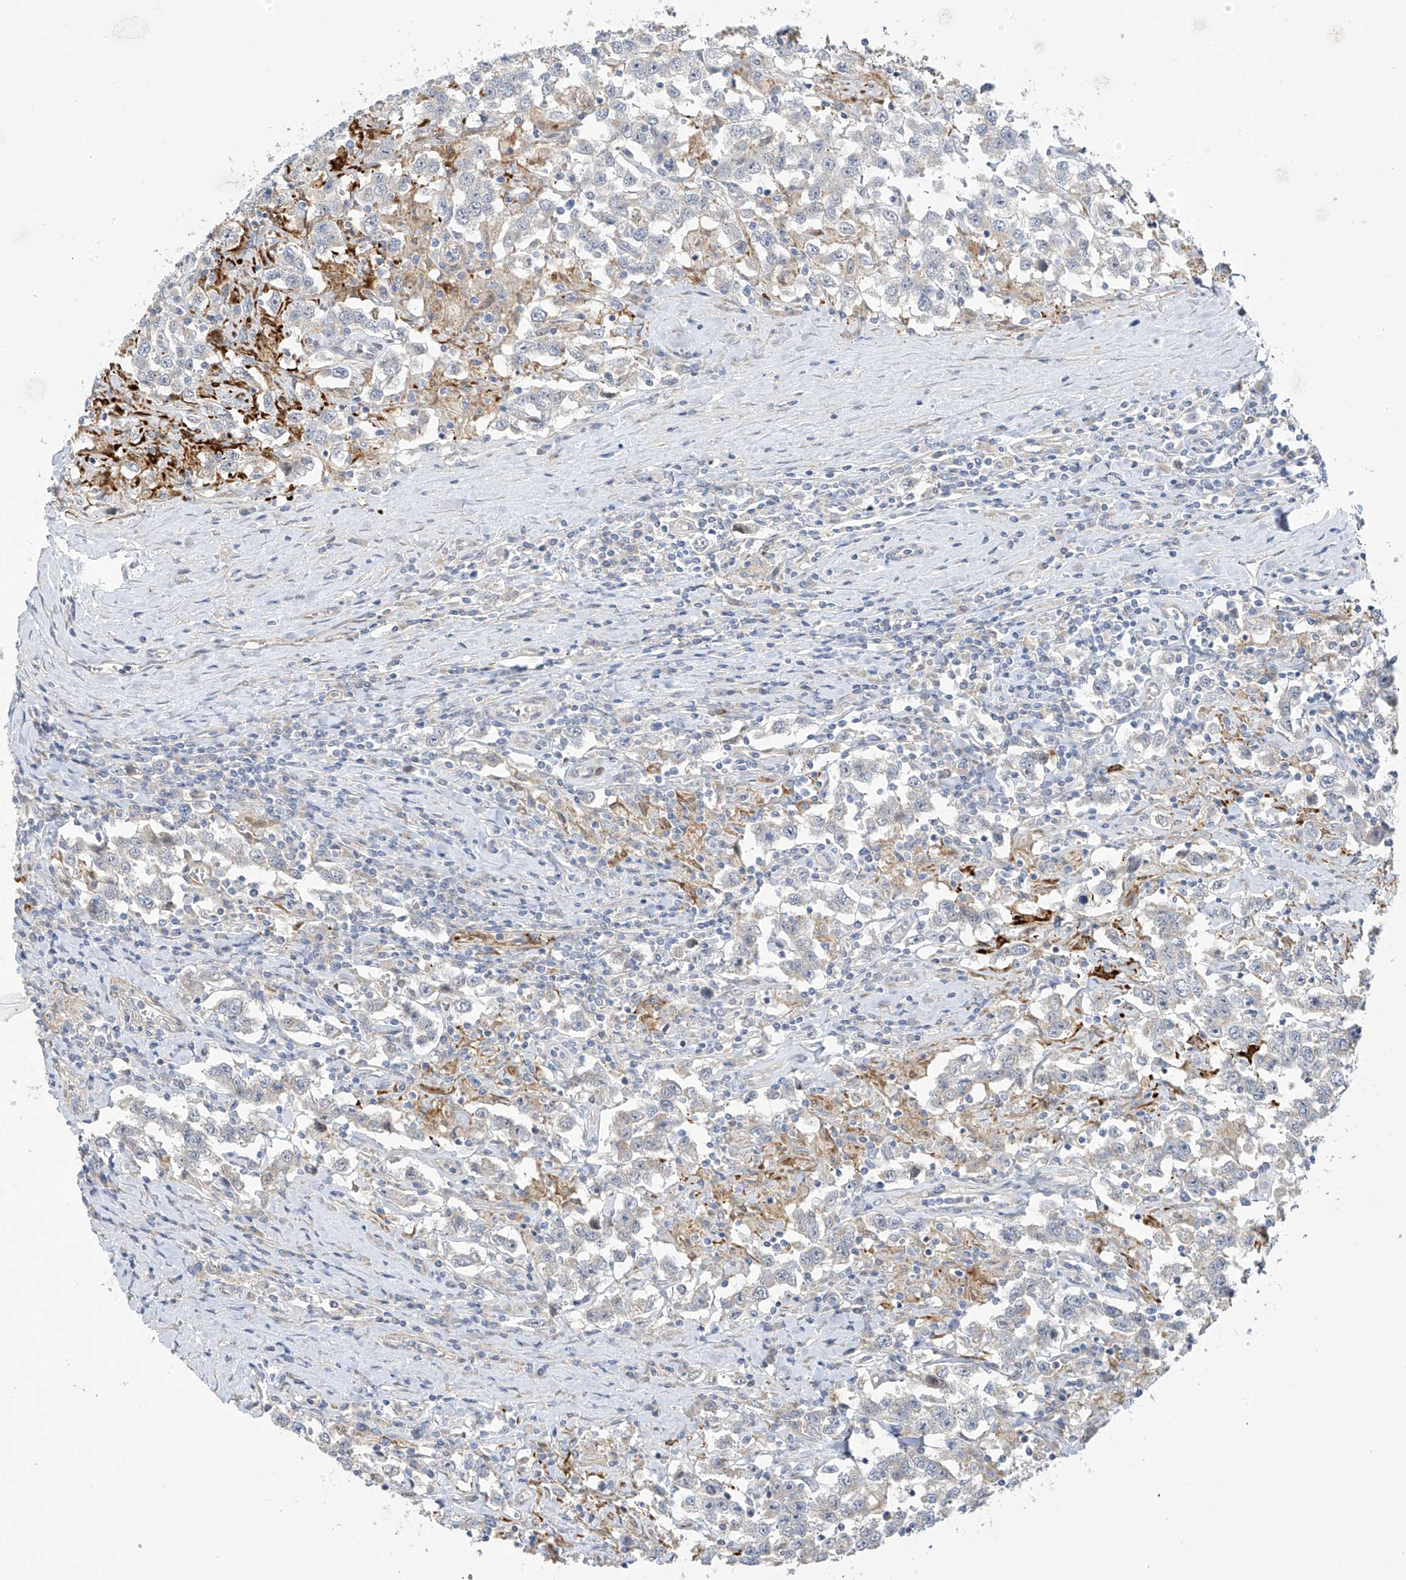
{"staining": {"intensity": "negative", "quantity": "none", "location": "none"}, "tissue": "testis cancer", "cell_type": "Tumor cells", "image_type": "cancer", "snomed": [{"axis": "morphology", "description": "Seminoma, NOS"}, {"axis": "topography", "description": "Testis"}], "caption": "An image of human seminoma (testis) is negative for staining in tumor cells. The staining was performed using DAB (3,3'-diaminobenzidine) to visualize the protein expression in brown, while the nuclei were stained in blue with hematoxylin (Magnification: 20x).", "gene": "ZNF641", "patient": {"sex": "male", "age": 41}}